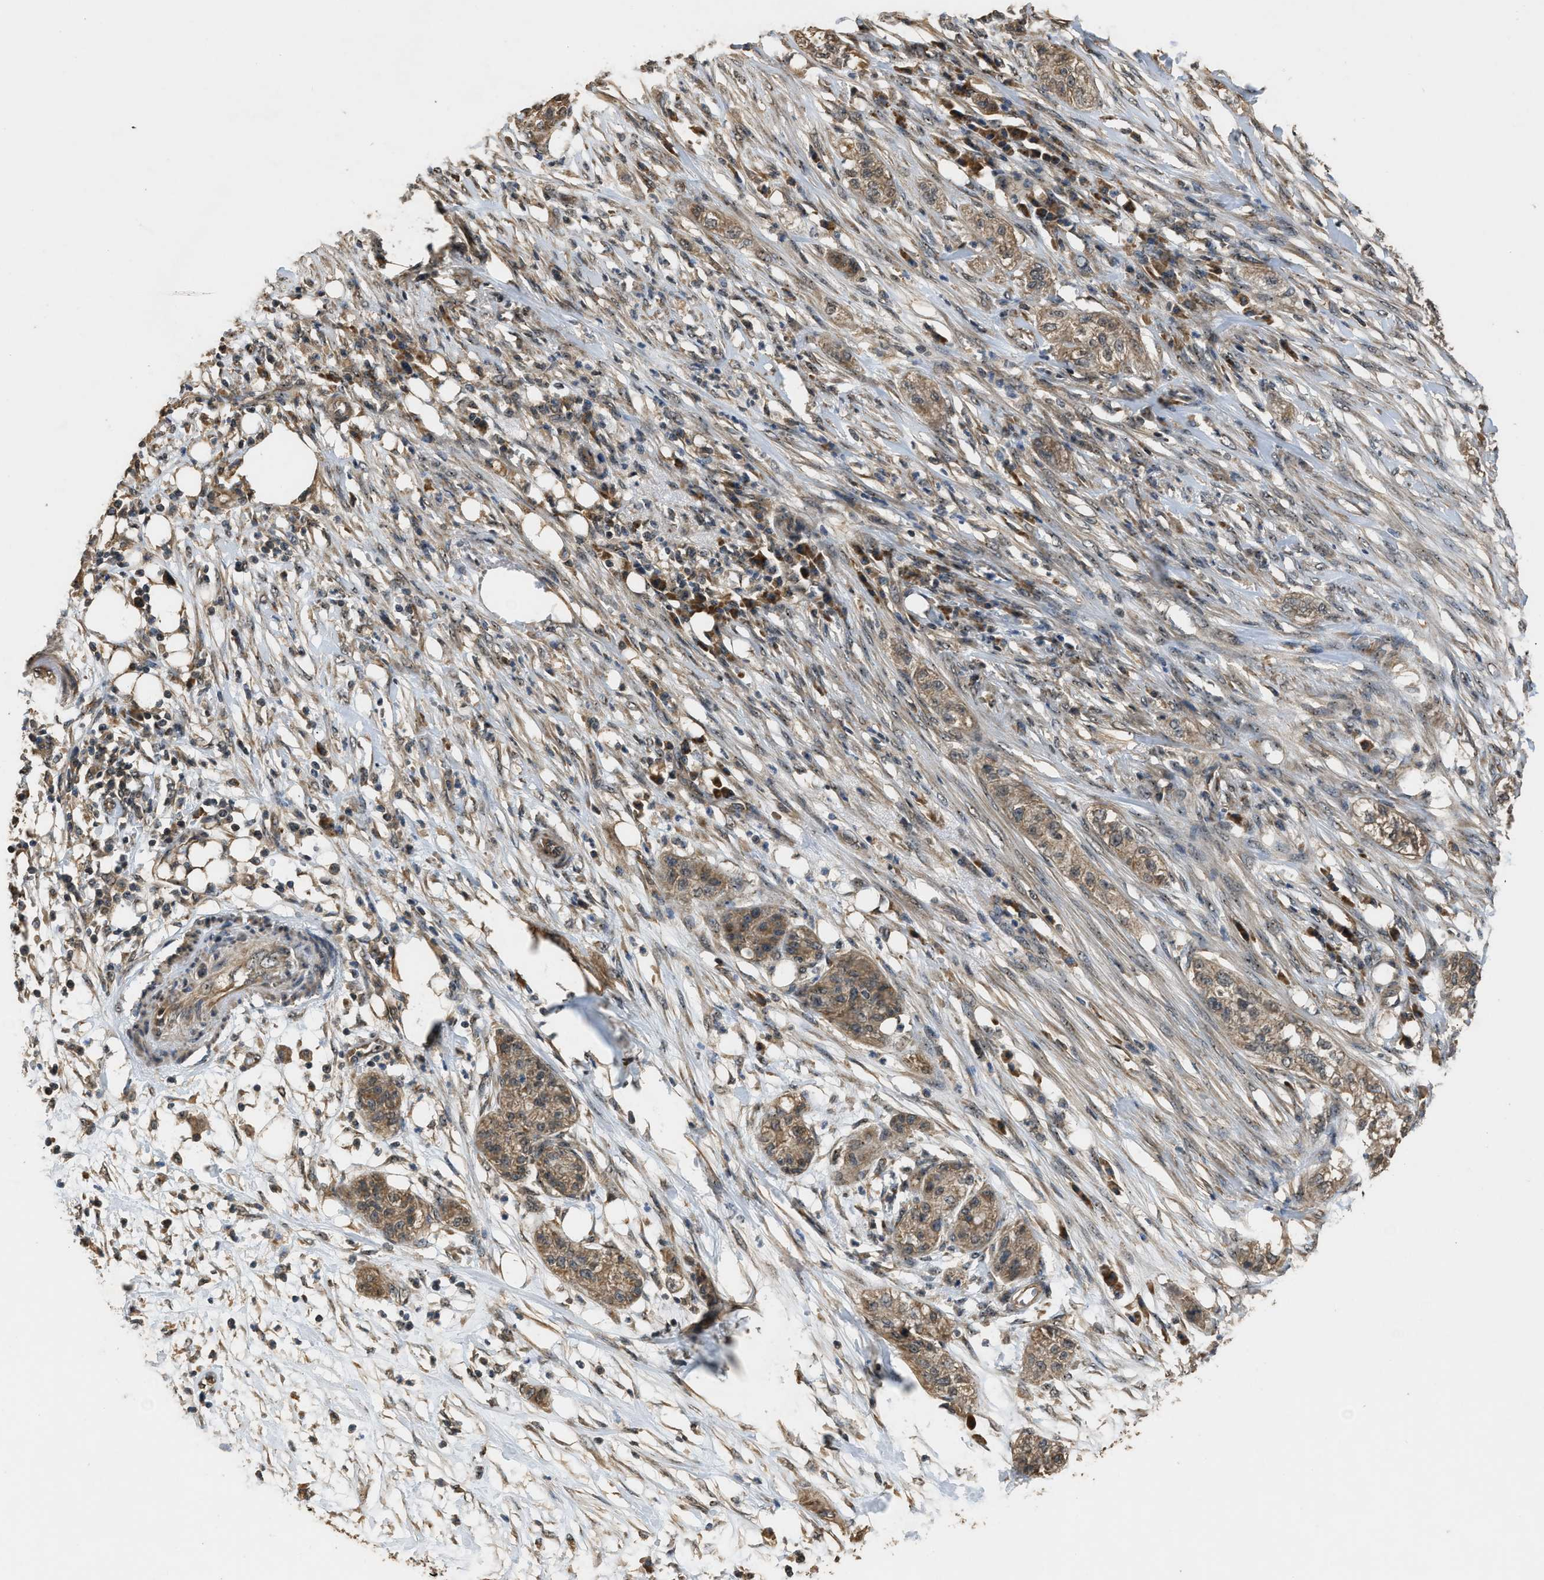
{"staining": {"intensity": "moderate", "quantity": ">75%", "location": "cytoplasmic/membranous"}, "tissue": "pancreatic cancer", "cell_type": "Tumor cells", "image_type": "cancer", "snomed": [{"axis": "morphology", "description": "Adenocarcinoma, NOS"}, {"axis": "topography", "description": "Pancreas"}], "caption": "High-magnification brightfield microscopy of adenocarcinoma (pancreatic) stained with DAB (3,3'-diaminobenzidine) (brown) and counterstained with hematoxylin (blue). tumor cells exhibit moderate cytoplasmic/membranous positivity is present in about>75% of cells.", "gene": "DENND6B", "patient": {"sex": "female", "age": 78}}